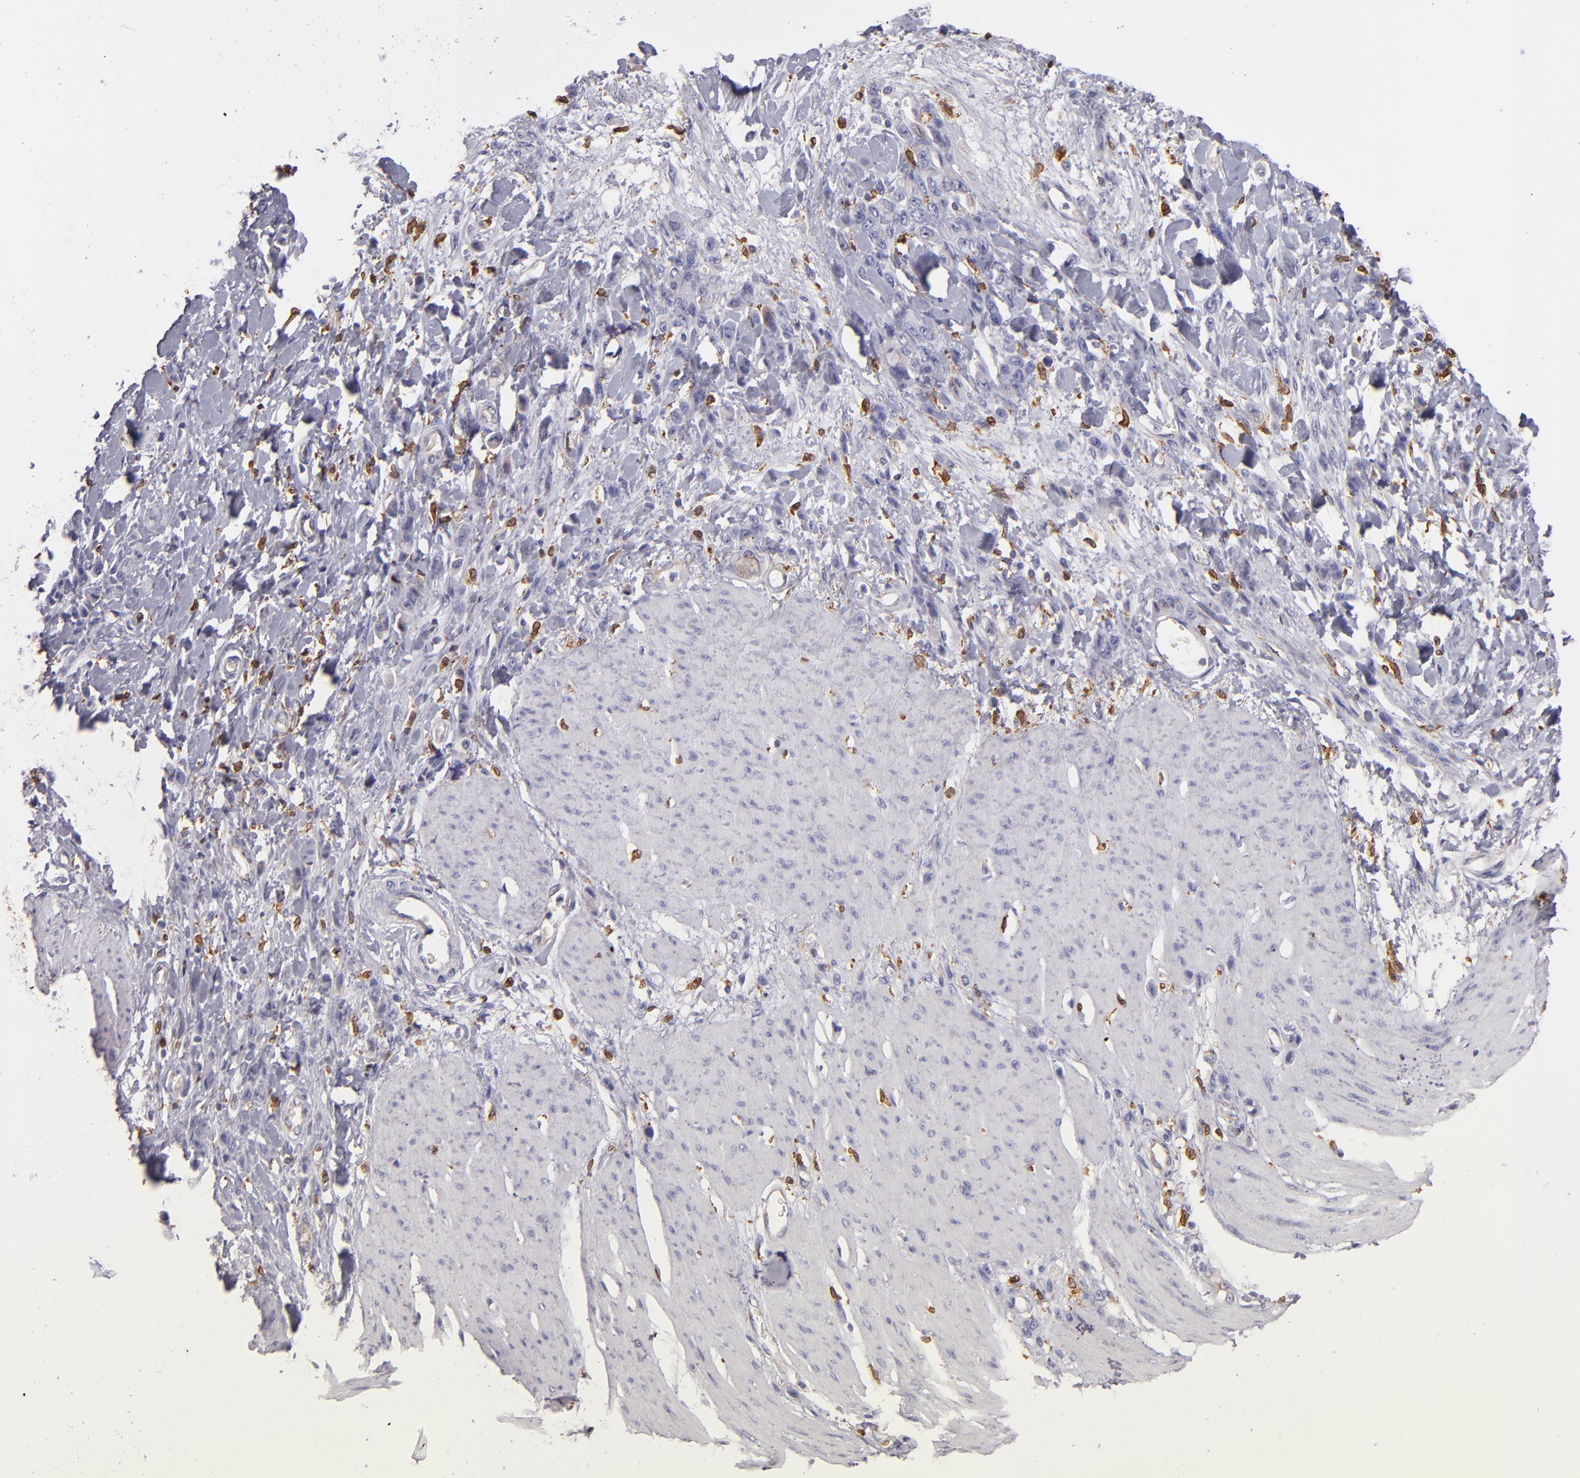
{"staining": {"intensity": "moderate", "quantity": "<25%", "location": "cytoplasmic/membranous"}, "tissue": "stomach cancer", "cell_type": "Tumor cells", "image_type": "cancer", "snomed": [{"axis": "morphology", "description": "Normal tissue, NOS"}, {"axis": "morphology", "description": "Adenocarcinoma, NOS"}, {"axis": "topography", "description": "Stomach"}], "caption": "Protein expression by IHC shows moderate cytoplasmic/membranous staining in about <25% of tumor cells in stomach cancer. (DAB IHC with brightfield microscopy, high magnification).", "gene": "CD74", "patient": {"sex": "male", "age": 82}}